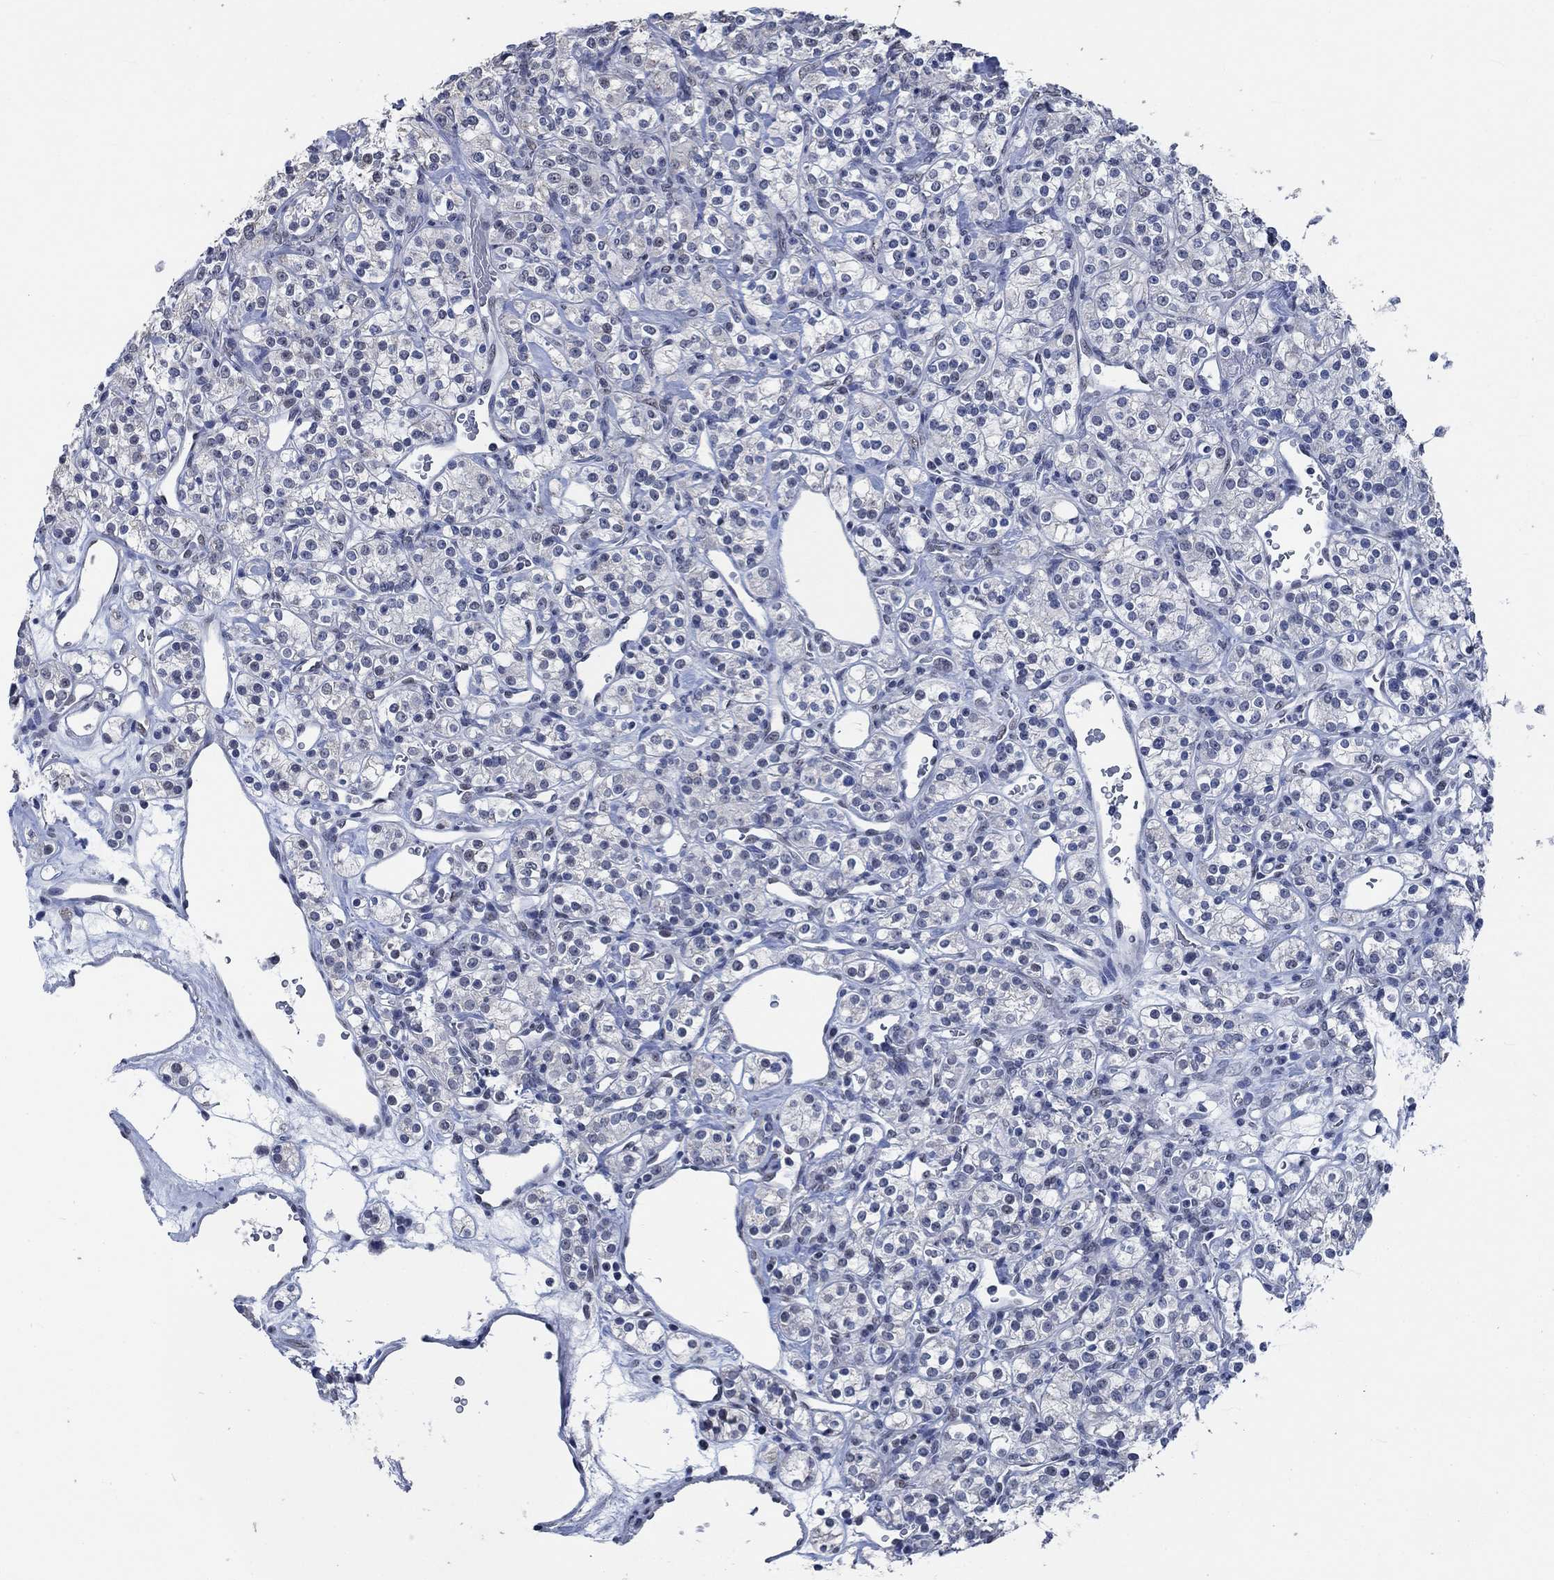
{"staining": {"intensity": "negative", "quantity": "none", "location": "none"}, "tissue": "renal cancer", "cell_type": "Tumor cells", "image_type": "cancer", "snomed": [{"axis": "morphology", "description": "Adenocarcinoma, NOS"}, {"axis": "topography", "description": "Kidney"}], "caption": "A high-resolution micrograph shows immunohistochemistry staining of renal adenocarcinoma, which exhibits no significant expression in tumor cells.", "gene": "OBSCN", "patient": {"sex": "male", "age": 77}}